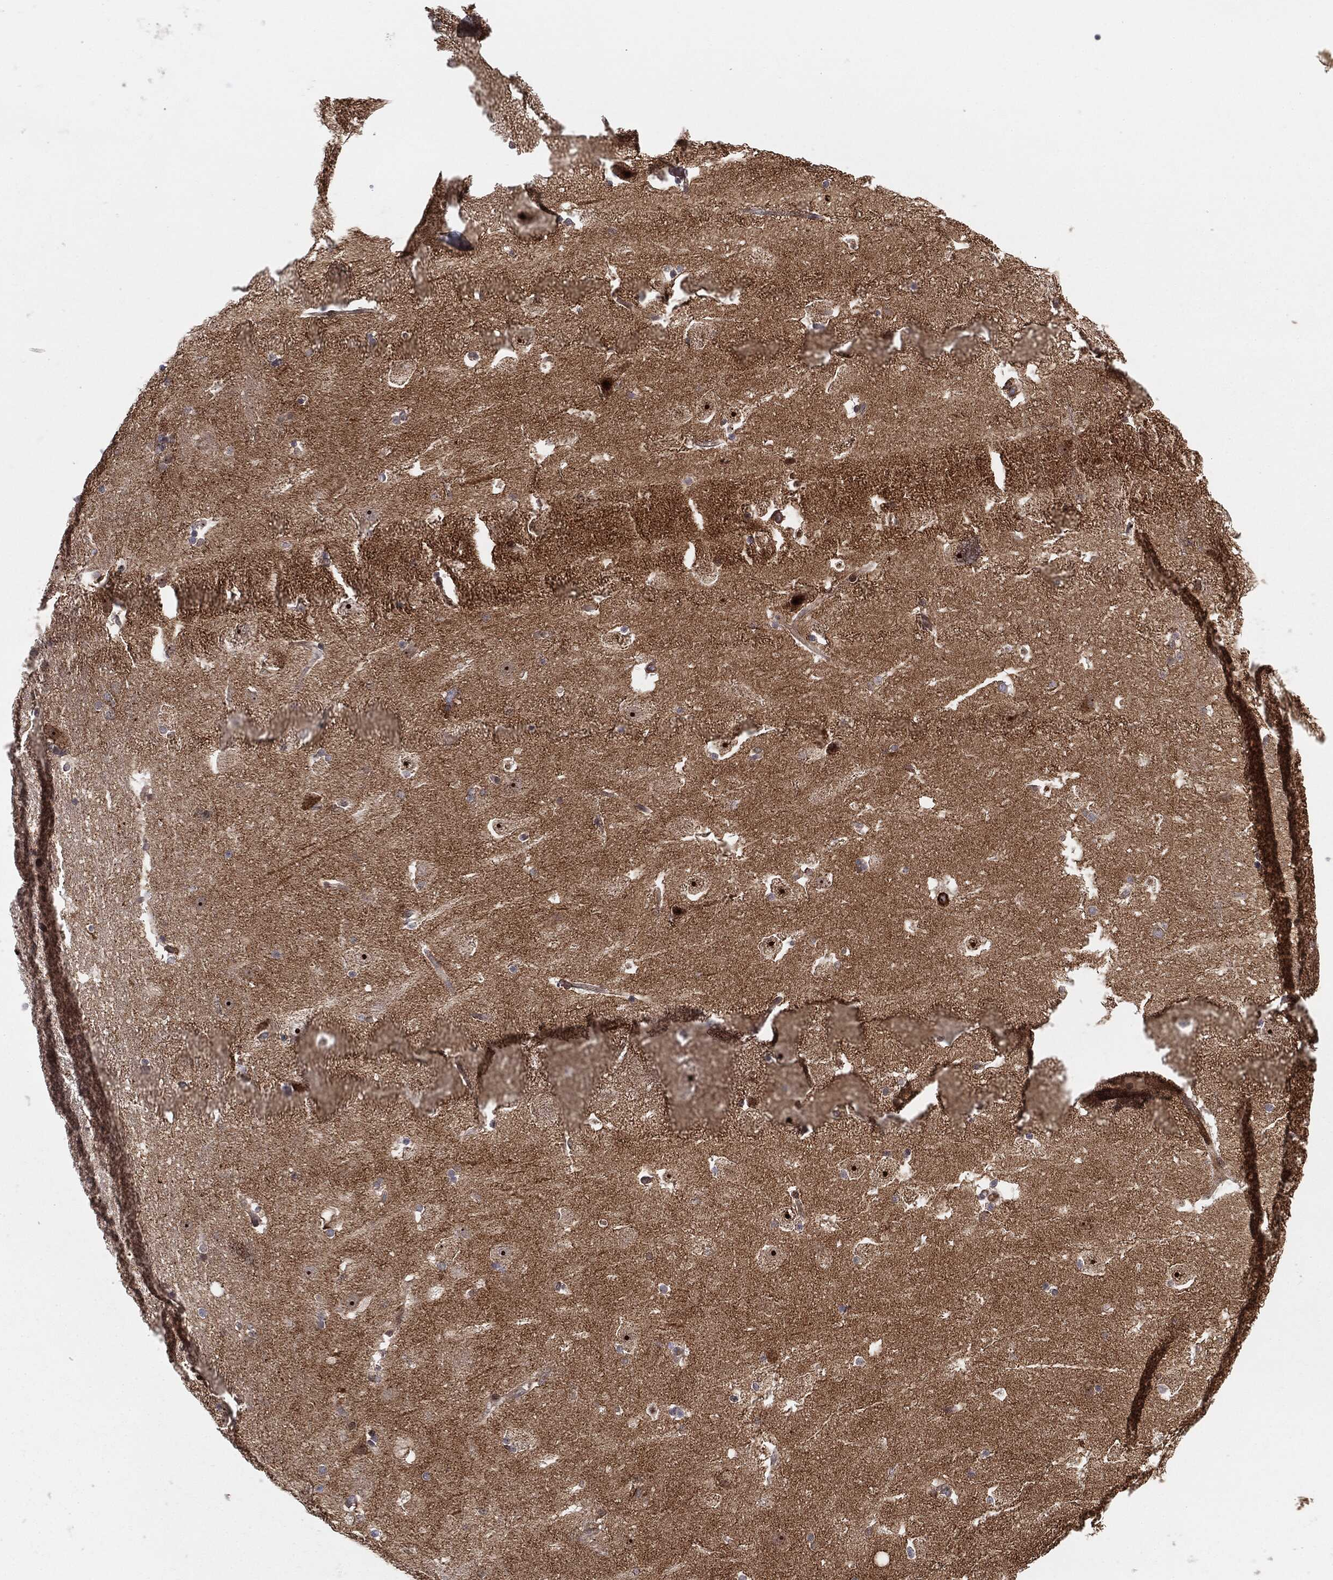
{"staining": {"intensity": "negative", "quantity": "none", "location": "none"}, "tissue": "hippocampus", "cell_type": "Glial cells", "image_type": "normal", "snomed": [{"axis": "morphology", "description": "Normal tissue, NOS"}, {"axis": "topography", "description": "Hippocampus"}], "caption": "High magnification brightfield microscopy of benign hippocampus stained with DAB (brown) and counterstained with hematoxylin (blue): glial cells show no significant staining.", "gene": "PTEN", "patient": {"sex": "male", "age": 51}}